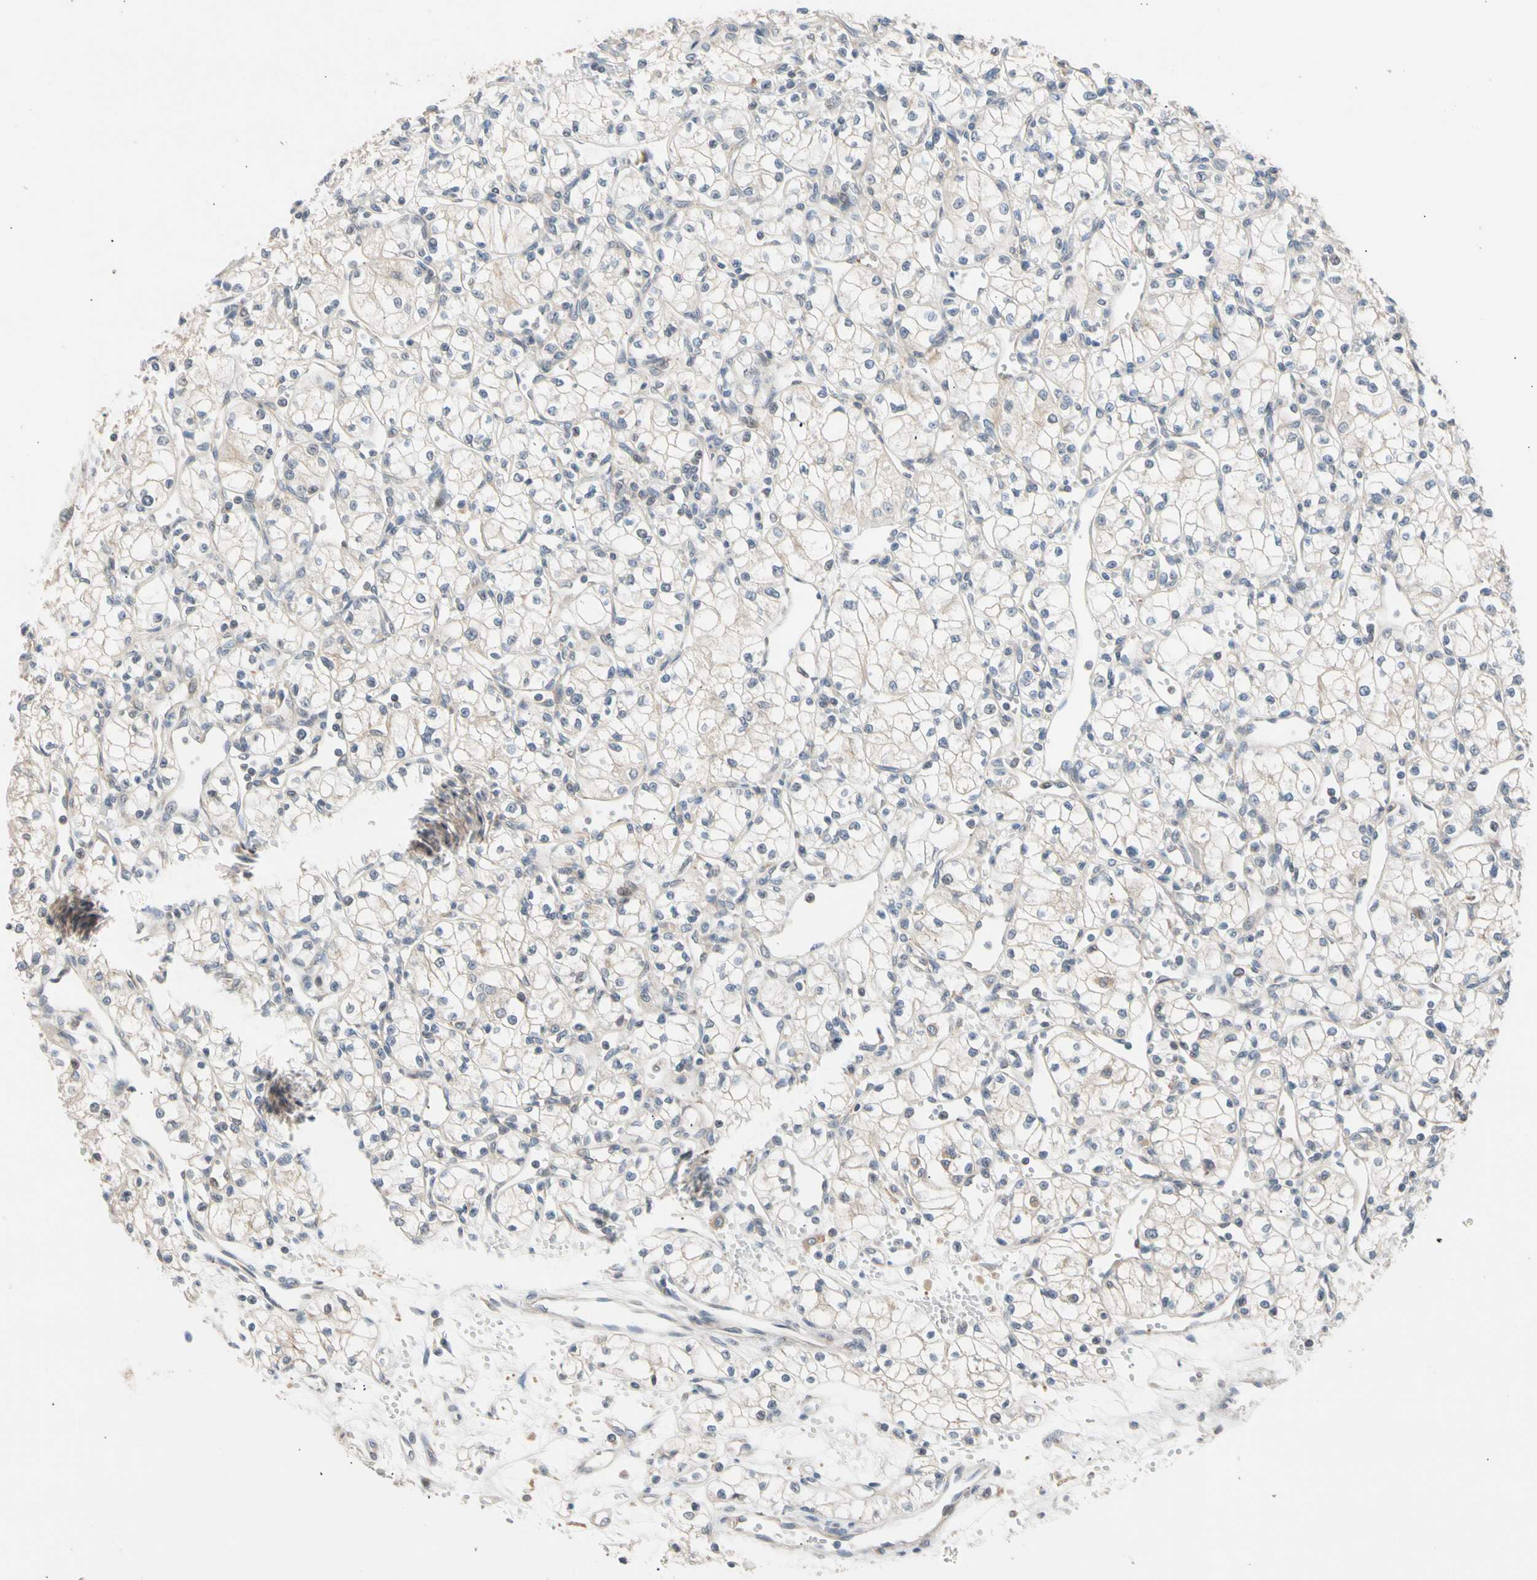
{"staining": {"intensity": "negative", "quantity": "none", "location": "none"}, "tissue": "renal cancer", "cell_type": "Tumor cells", "image_type": "cancer", "snomed": [{"axis": "morphology", "description": "Normal tissue, NOS"}, {"axis": "morphology", "description": "Adenocarcinoma, NOS"}, {"axis": "topography", "description": "Kidney"}], "caption": "There is no significant expression in tumor cells of renal adenocarcinoma.", "gene": "CNST", "patient": {"sex": "male", "age": 59}}